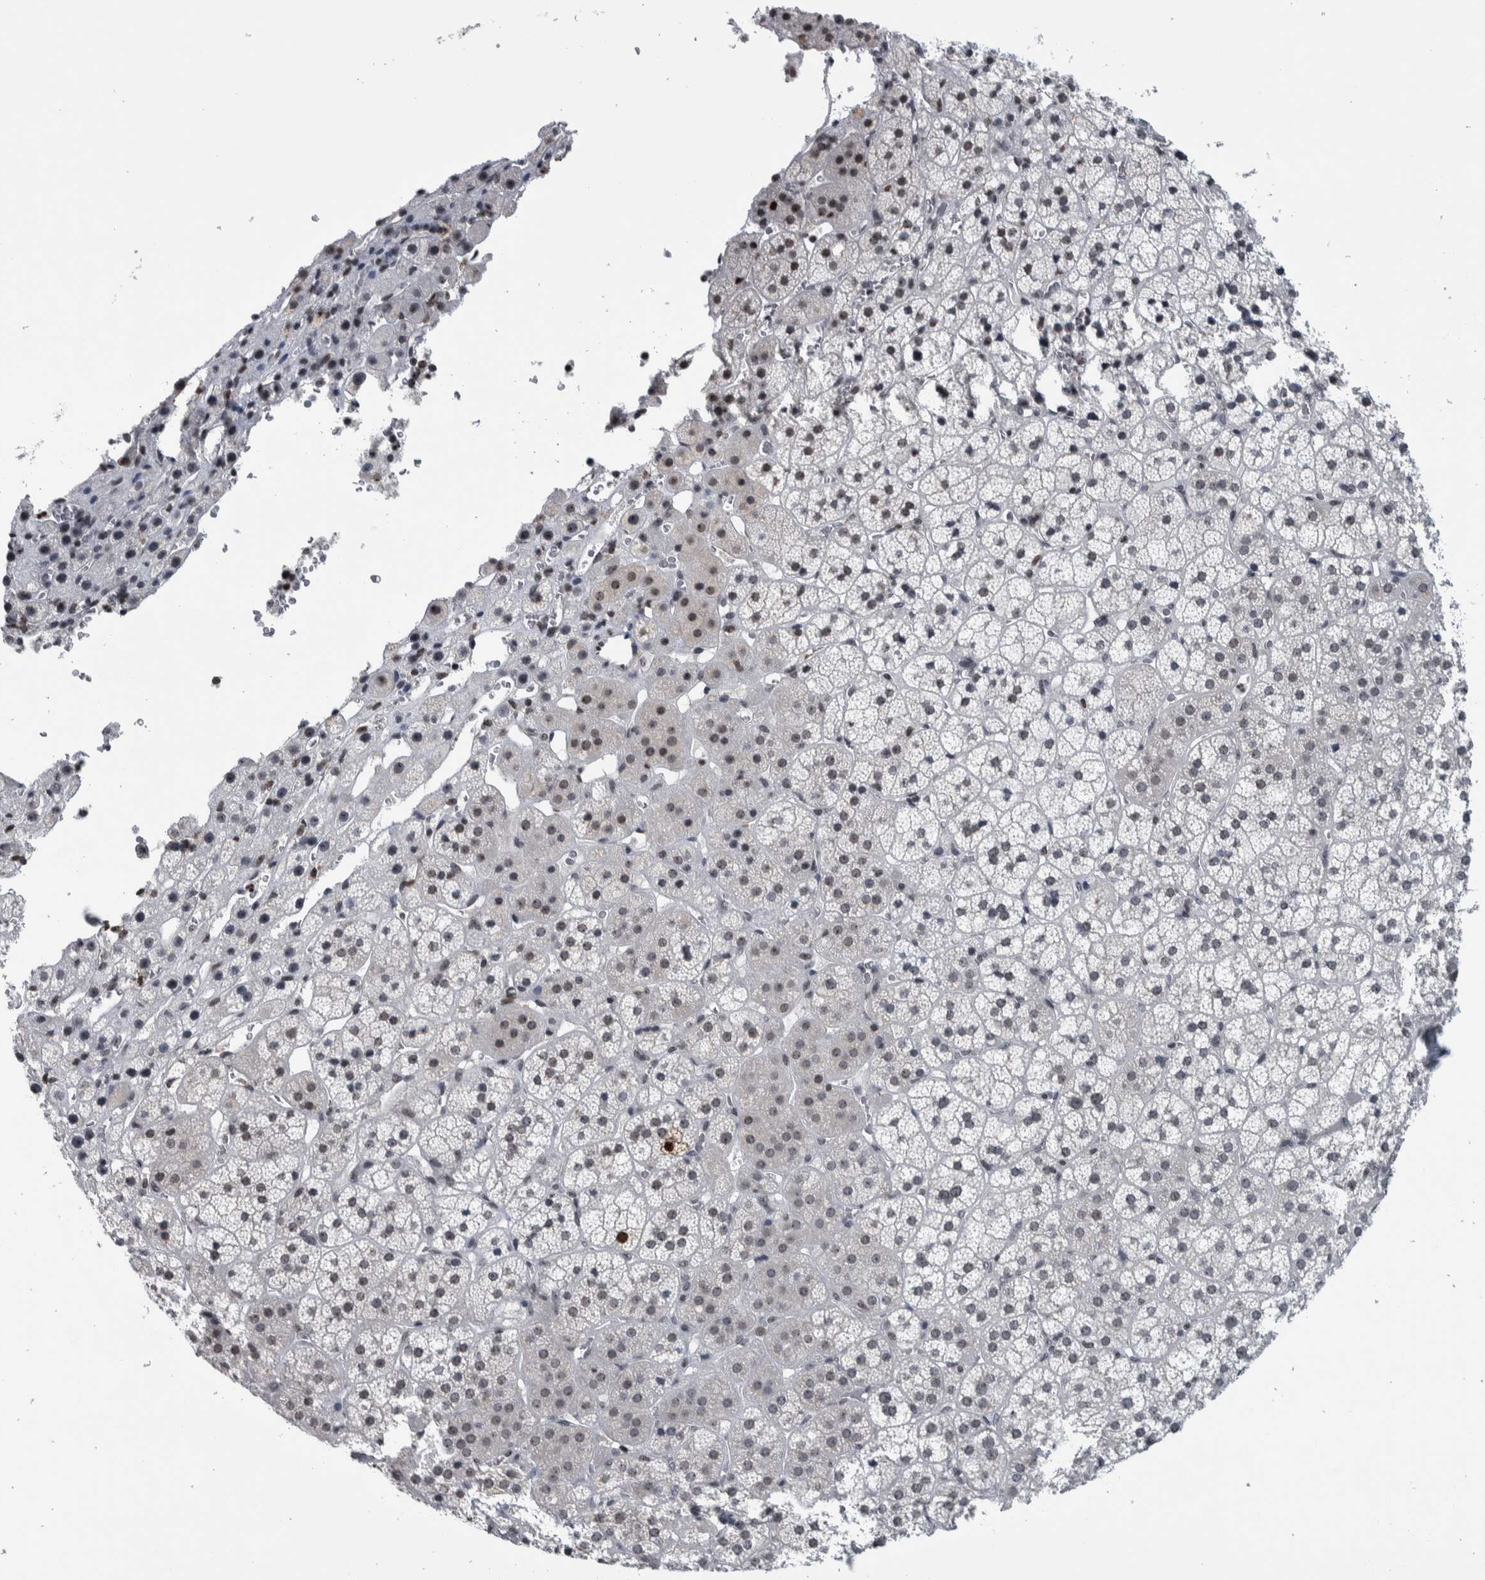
{"staining": {"intensity": "moderate", "quantity": "25%-75%", "location": "nuclear"}, "tissue": "adrenal gland", "cell_type": "Glandular cells", "image_type": "normal", "snomed": [{"axis": "morphology", "description": "Normal tissue, NOS"}, {"axis": "topography", "description": "Adrenal gland"}], "caption": "Moderate nuclear staining is appreciated in approximately 25%-75% of glandular cells in benign adrenal gland.", "gene": "TOP2B", "patient": {"sex": "female", "age": 44}}